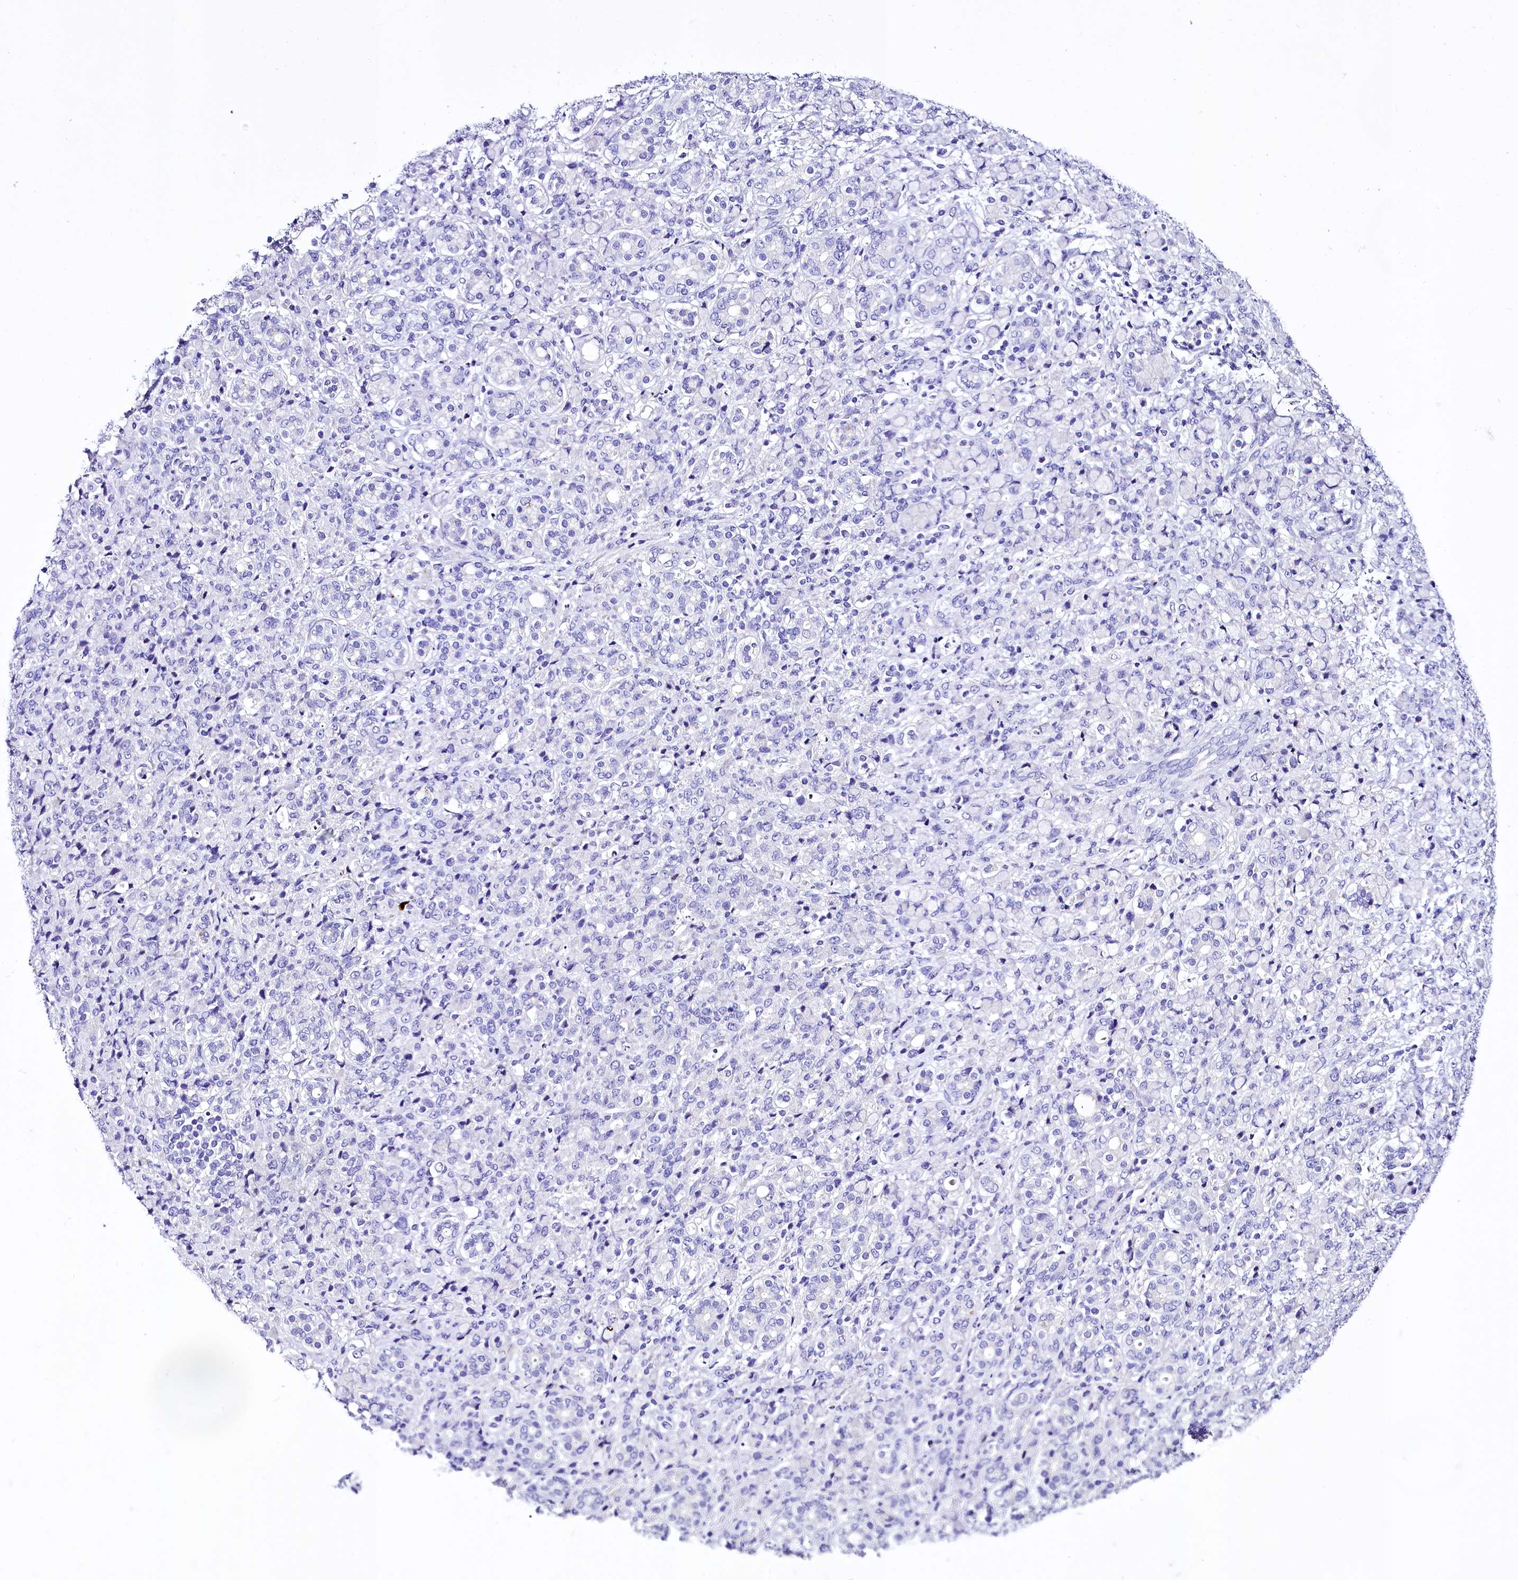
{"staining": {"intensity": "negative", "quantity": "none", "location": "none"}, "tissue": "stomach cancer", "cell_type": "Tumor cells", "image_type": "cancer", "snomed": [{"axis": "morphology", "description": "Adenocarcinoma, NOS"}, {"axis": "topography", "description": "Stomach"}], "caption": "Photomicrograph shows no significant protein expression in tumor cells of stomach cancer (adenocarcinoma). Brightfield microscopy of IHC stained with DAB (3,3'-diaminobenzidine) (brown) and hematoxylin (blue), captured at high magnification.", "gene": "A2ML1", "patient": {"sex": "female", "age": 79}}